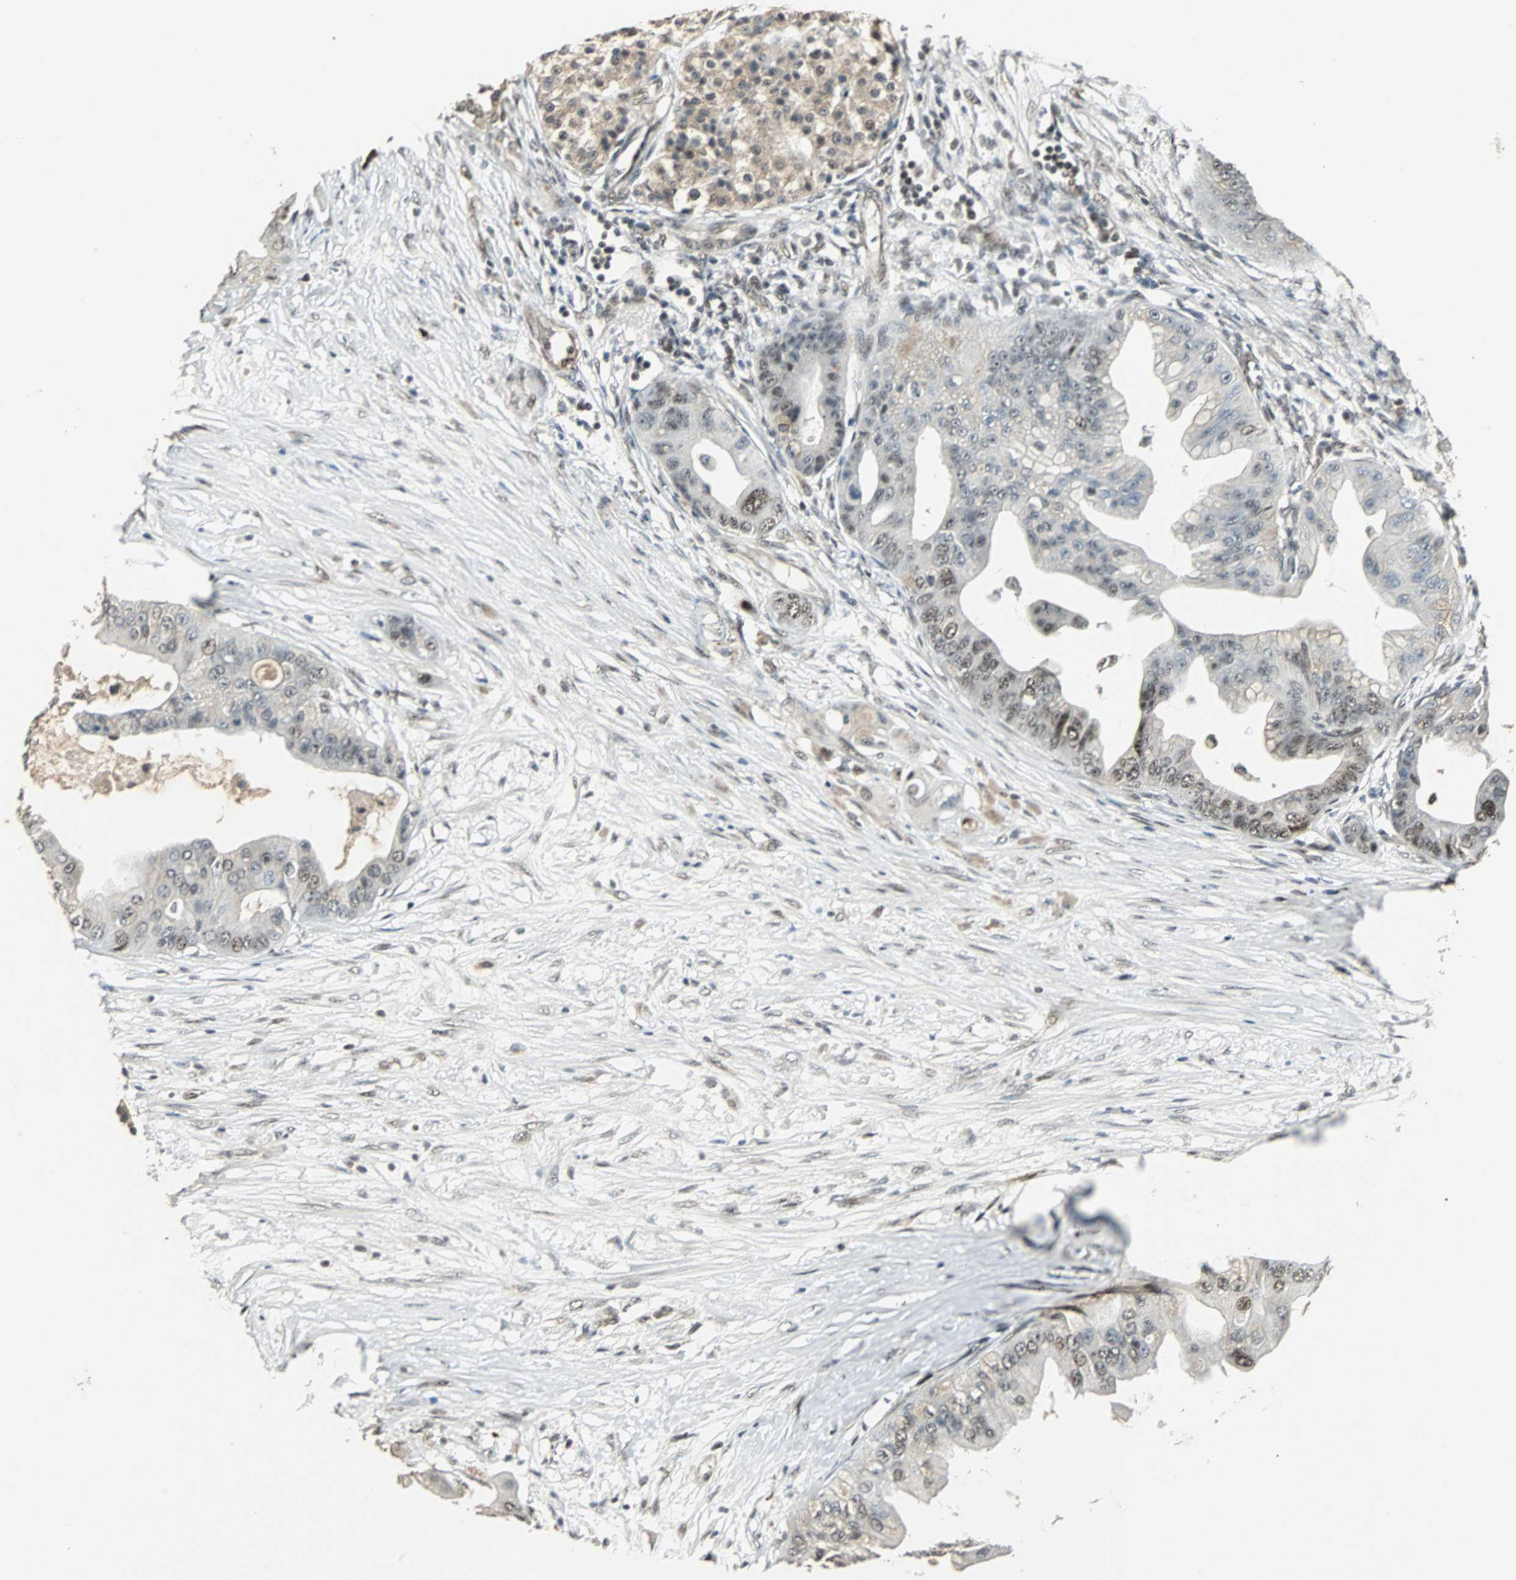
{"staining": {"intensity": "moderate", "quantity": "25%-75%", "location": "nuclear"}, "tissue": "pancreatic cancer", "cell_type": "Tumor cells", "image_type": "cancer", "snomed": [{"axis": "morphology", "description": "Adenocarcinoma, NOS"}, {"axis": "topography", "description": "Pancreas"}], "caption": "Pancreatic cancer stained with DAB immunohistochemistry (IHC) shows medium levels of moderate nuclear positivity in about 25%-75% of tumor cells.", "gene": "MED4", "patient": {"sex": "female", "age": 75}}